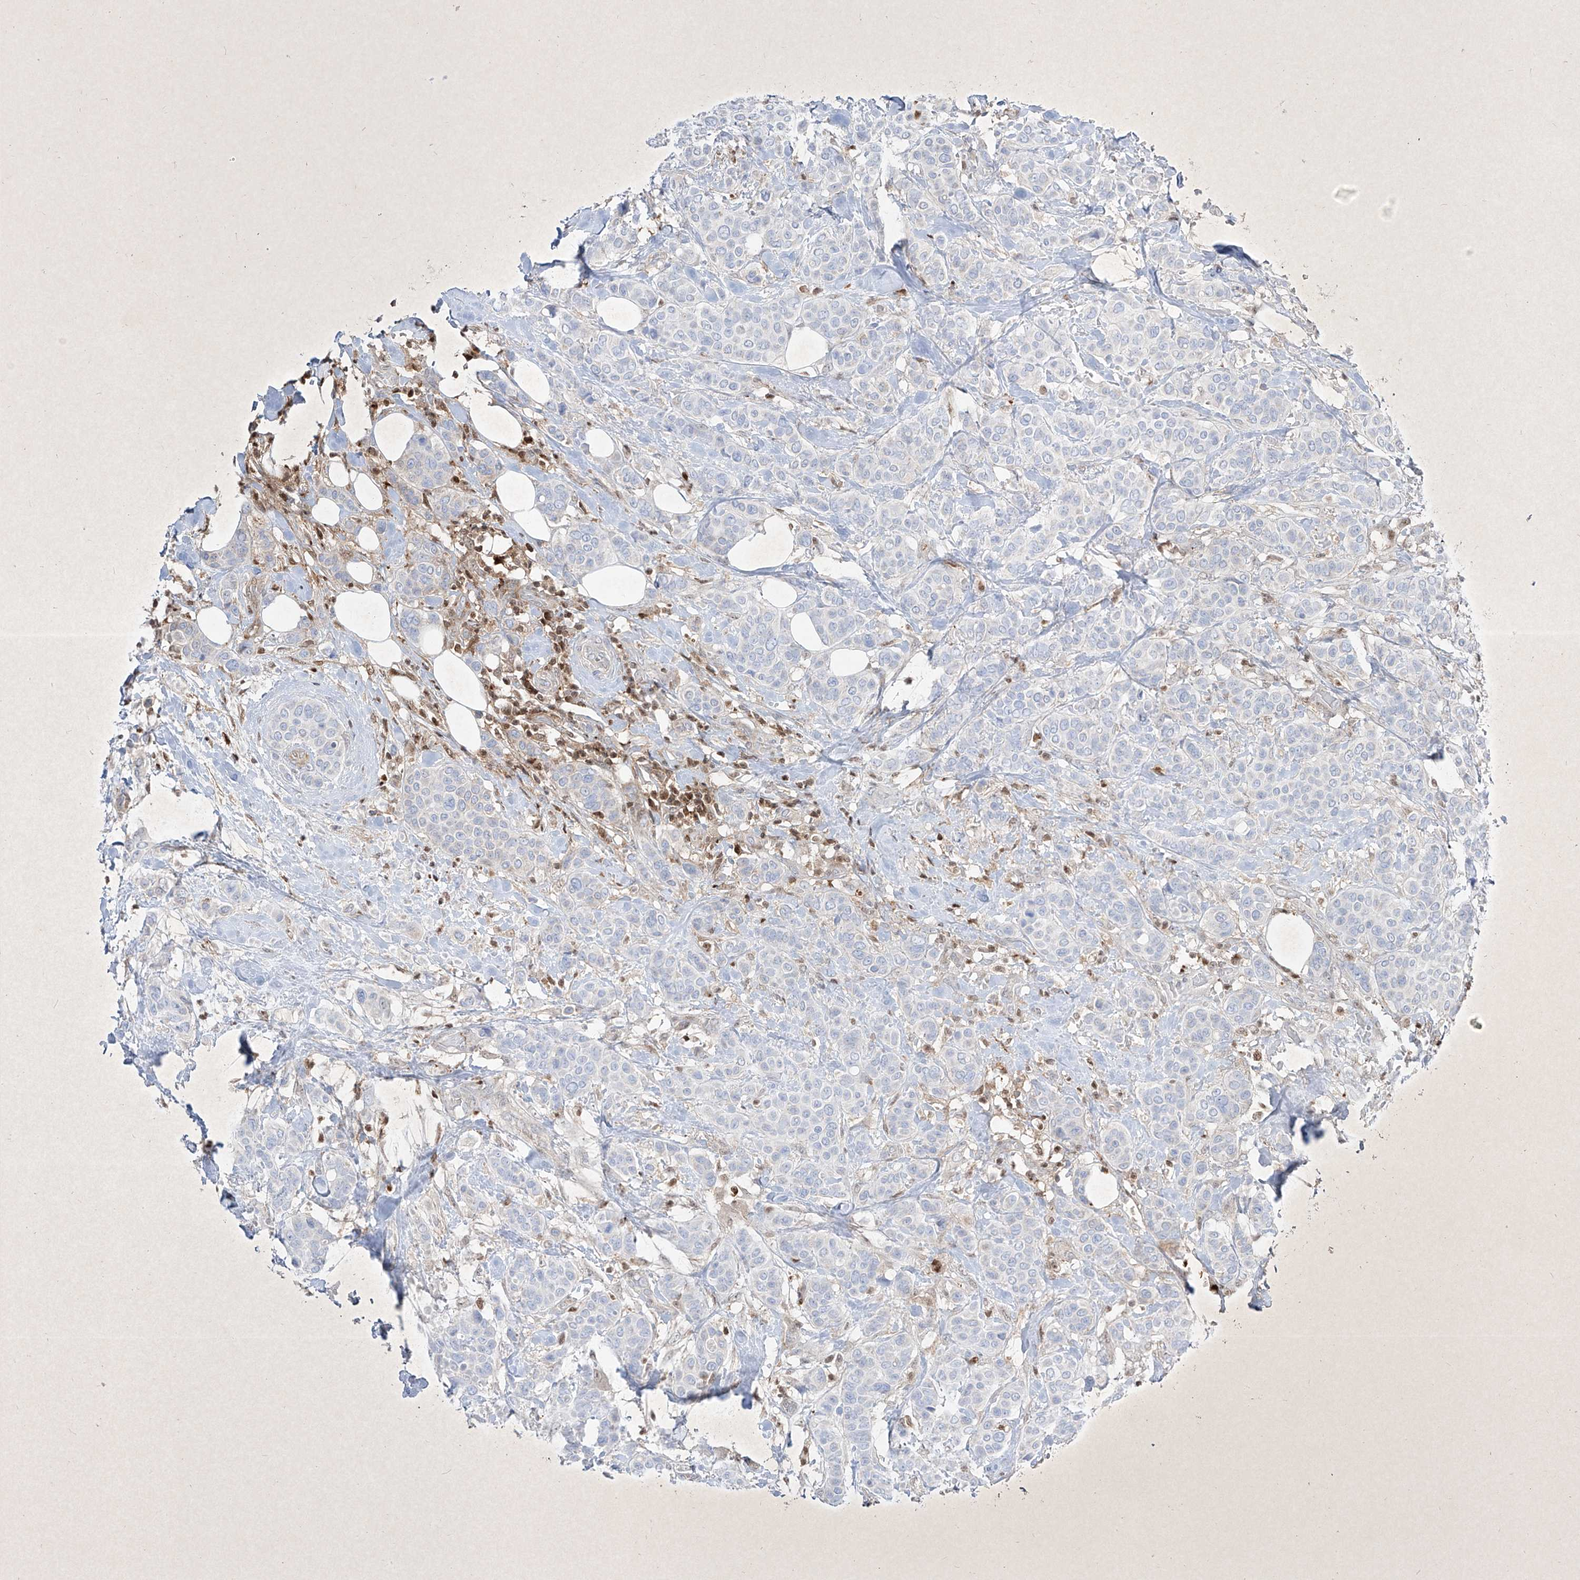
{"staining": {"intensity": "negative", "quantity": "none", "location": "none"}, "tissue": "breast cancer", "cell_type": "Tumor cells", "image_type": "cancer", "snomed": [{"axis": "morphology", "description": "Lobular carcinoma"}, {"axis": "topography", "description": "Breast"}], "caption": "A micrograph of human breast cancer is negative for staining in tumor cells.", "gene": "PSMB10", "patient": {"sex": "female", "age": 51}}